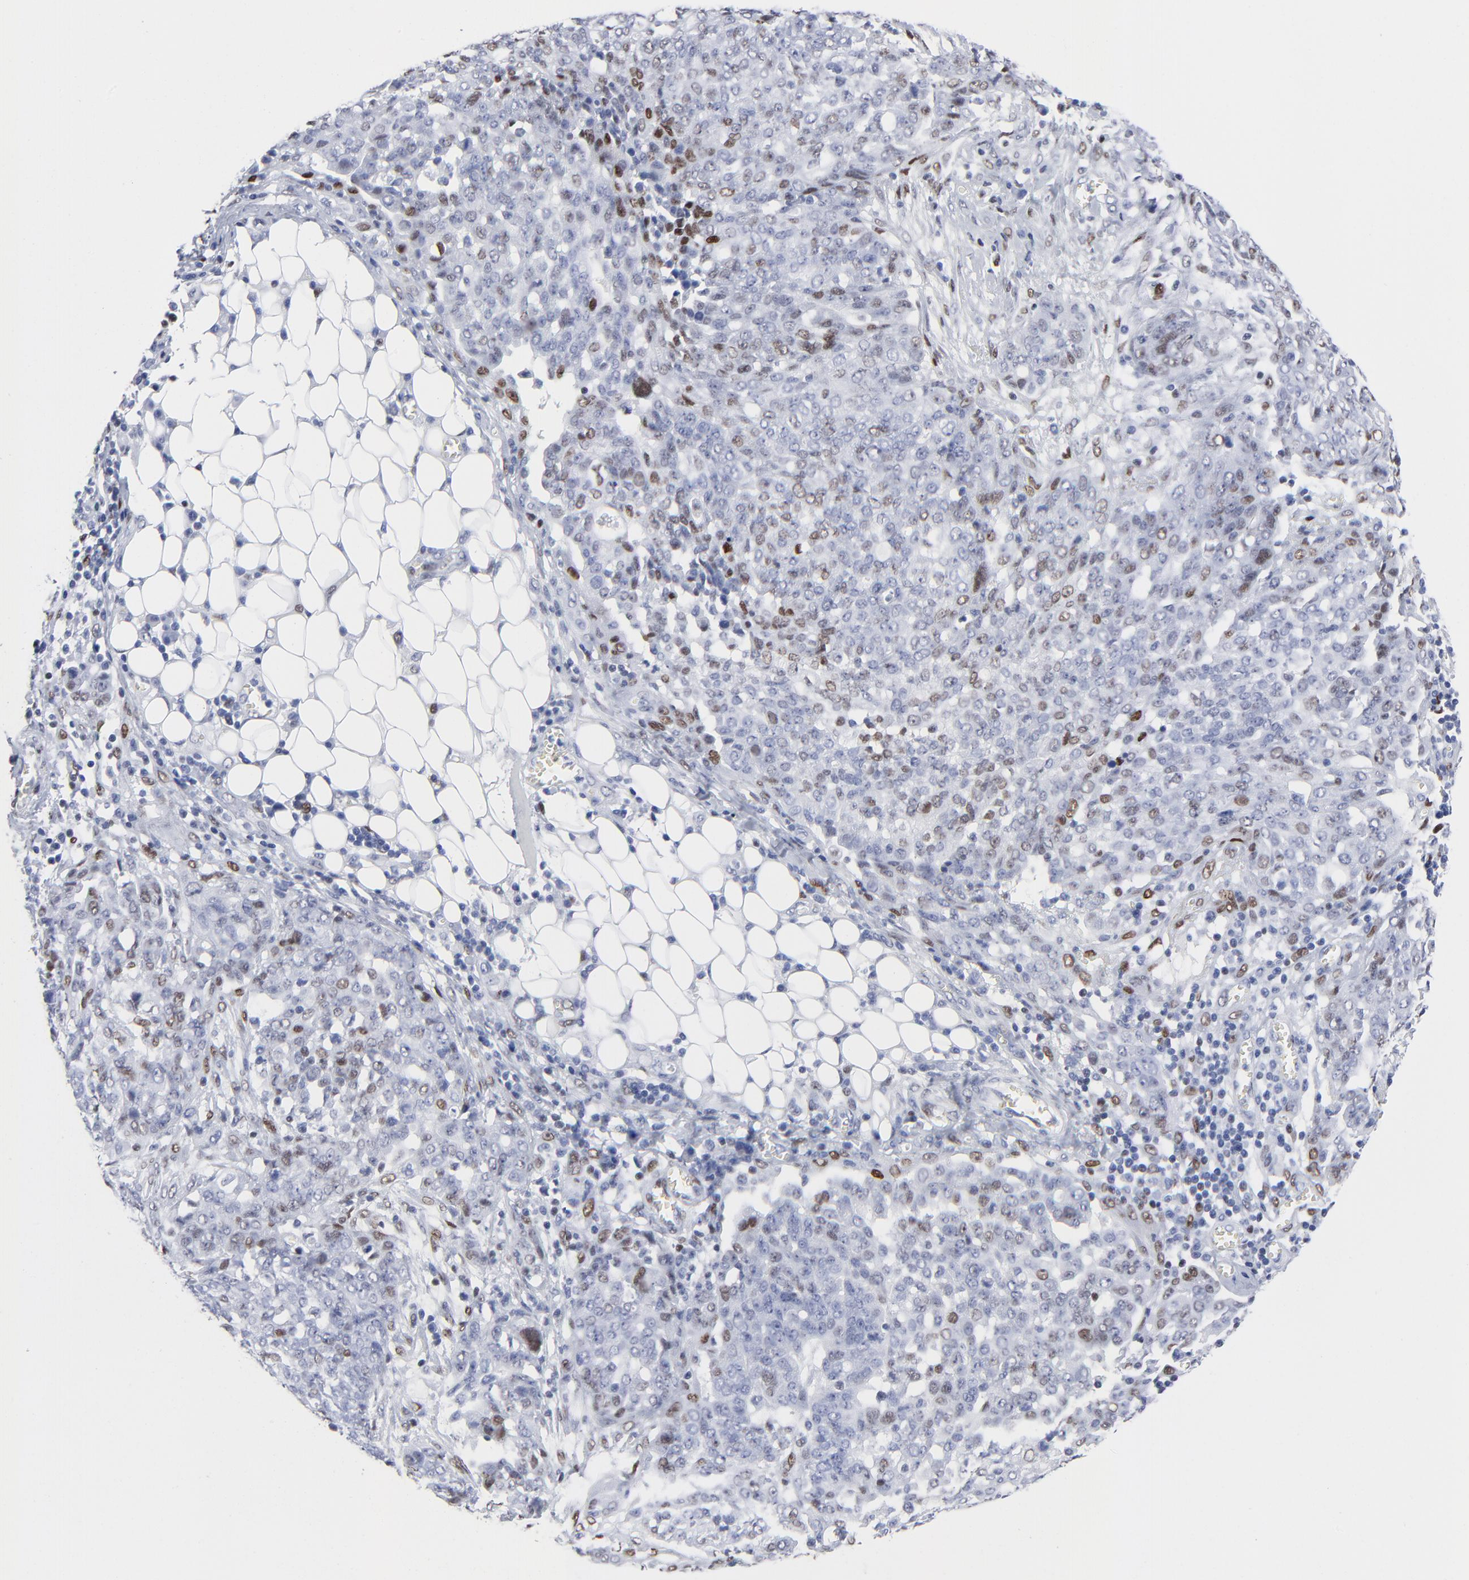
{"staining": {"intensity": "moderate", "quantity": "25%-75%", "location": "nuclear"}, "tissue": "ovarian cancer", "cell_type": "Tumor cells", "image_type": "cancer", "snomed": [{"axis": "morphology", "description": "Cystadenocarcinoma, serous, NOS"}, {"axis": "topography", "description": "Soft tissue"}, {"axis": "topography", "description": "Ovary"}], "caption": "Immunohistochemical staining of ovarian serous cystadenocarcinoma demonstrates medium levels of moderate nuclear protein expression in about 25%-75% of tumor cells.", "gene": "JUN", "patient": {"sex": "female", "age": 57}}